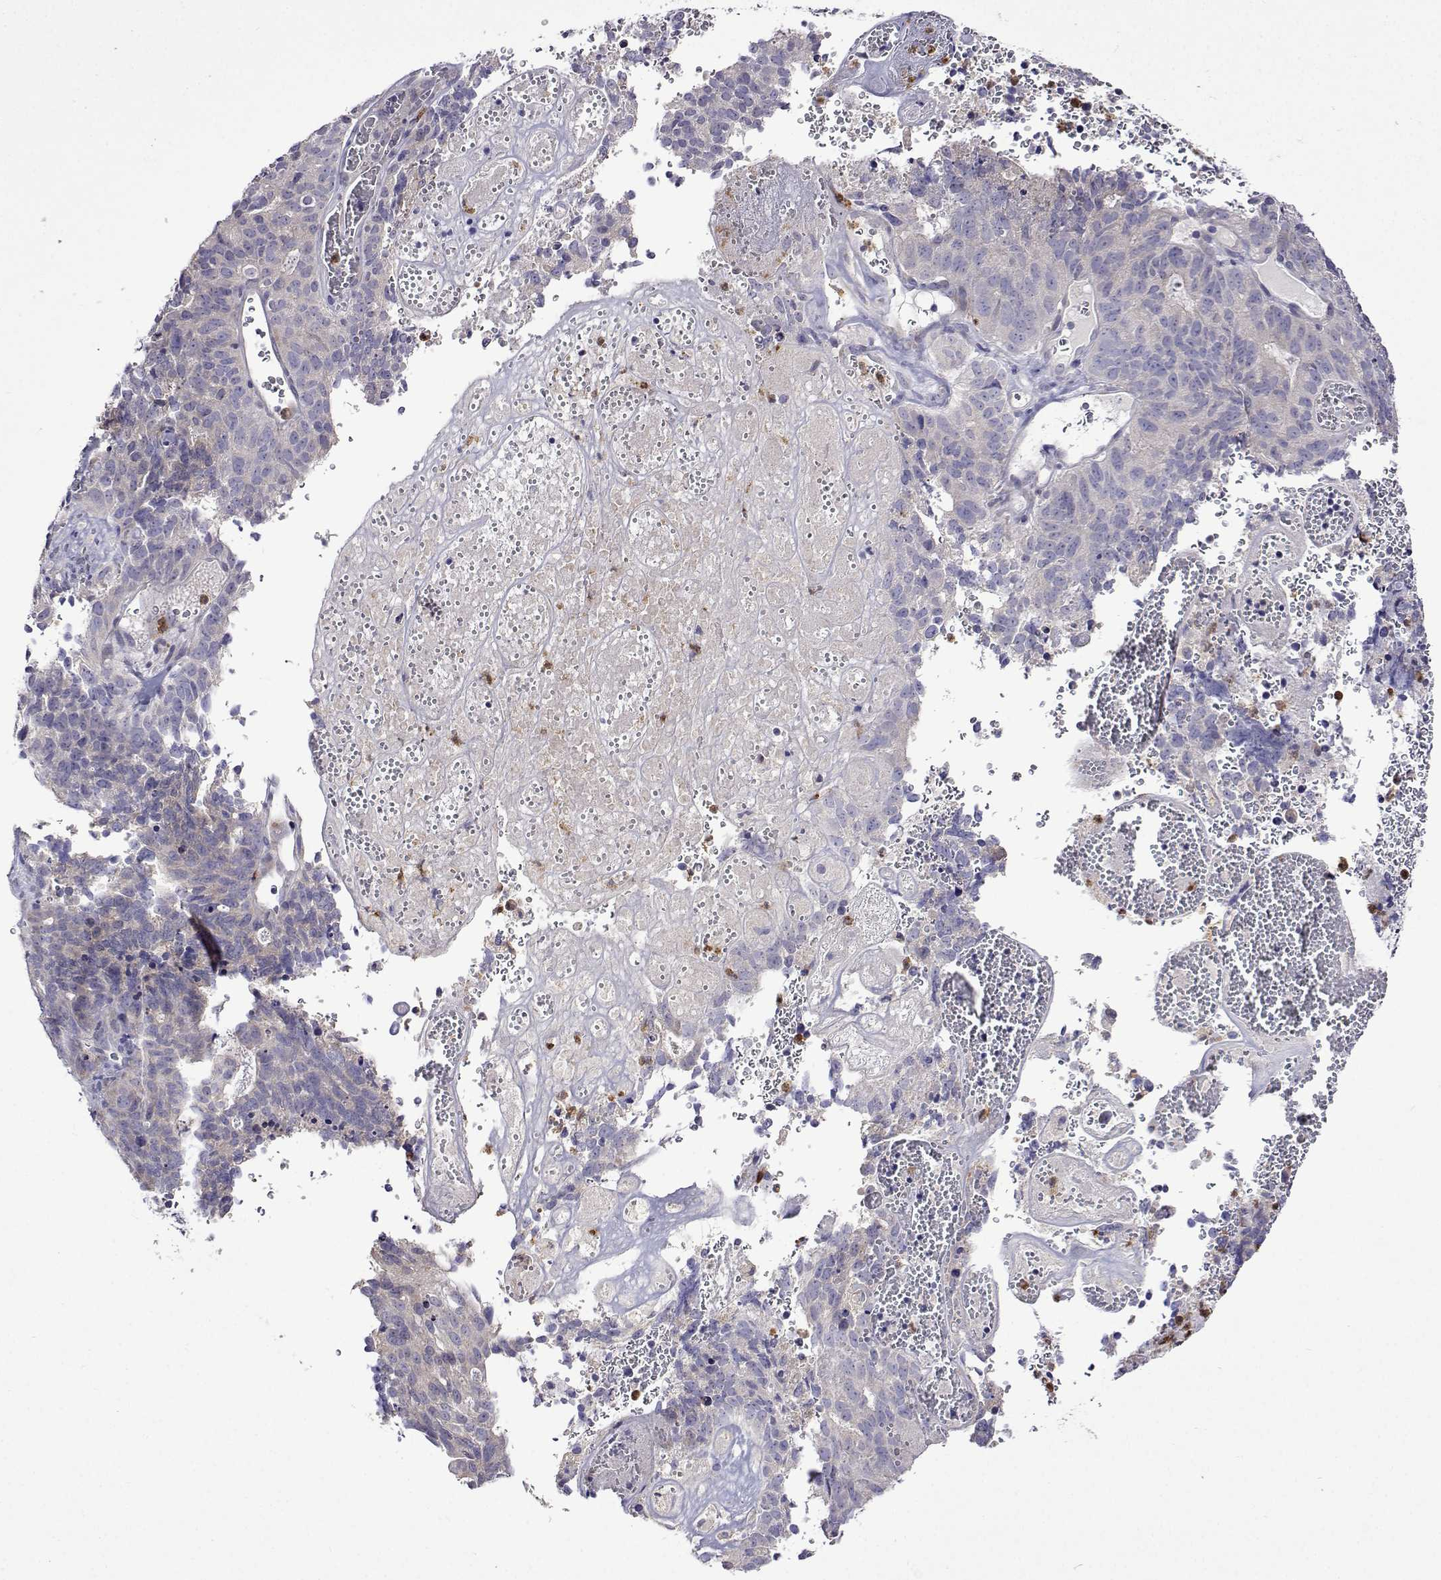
{"staining": {"intensity": "negative", "quantity": "none", "location": "none"}, "tissue": "cervical cancer", "cell_type": "Tumor cells", "image_type": "cancer", "snomed": [{"axis": "morphology", "description": "Adenocarcinoma, NOS"}, {"axis": "topography", "description": "Cervix"}], "caption": "This is an IHC histopathology image of cervical cancer (adenocarcinoma). There is no staining in tumor cells.", "gene": "SULT2A1", "patient": {"sex": "female", "age": 38}}